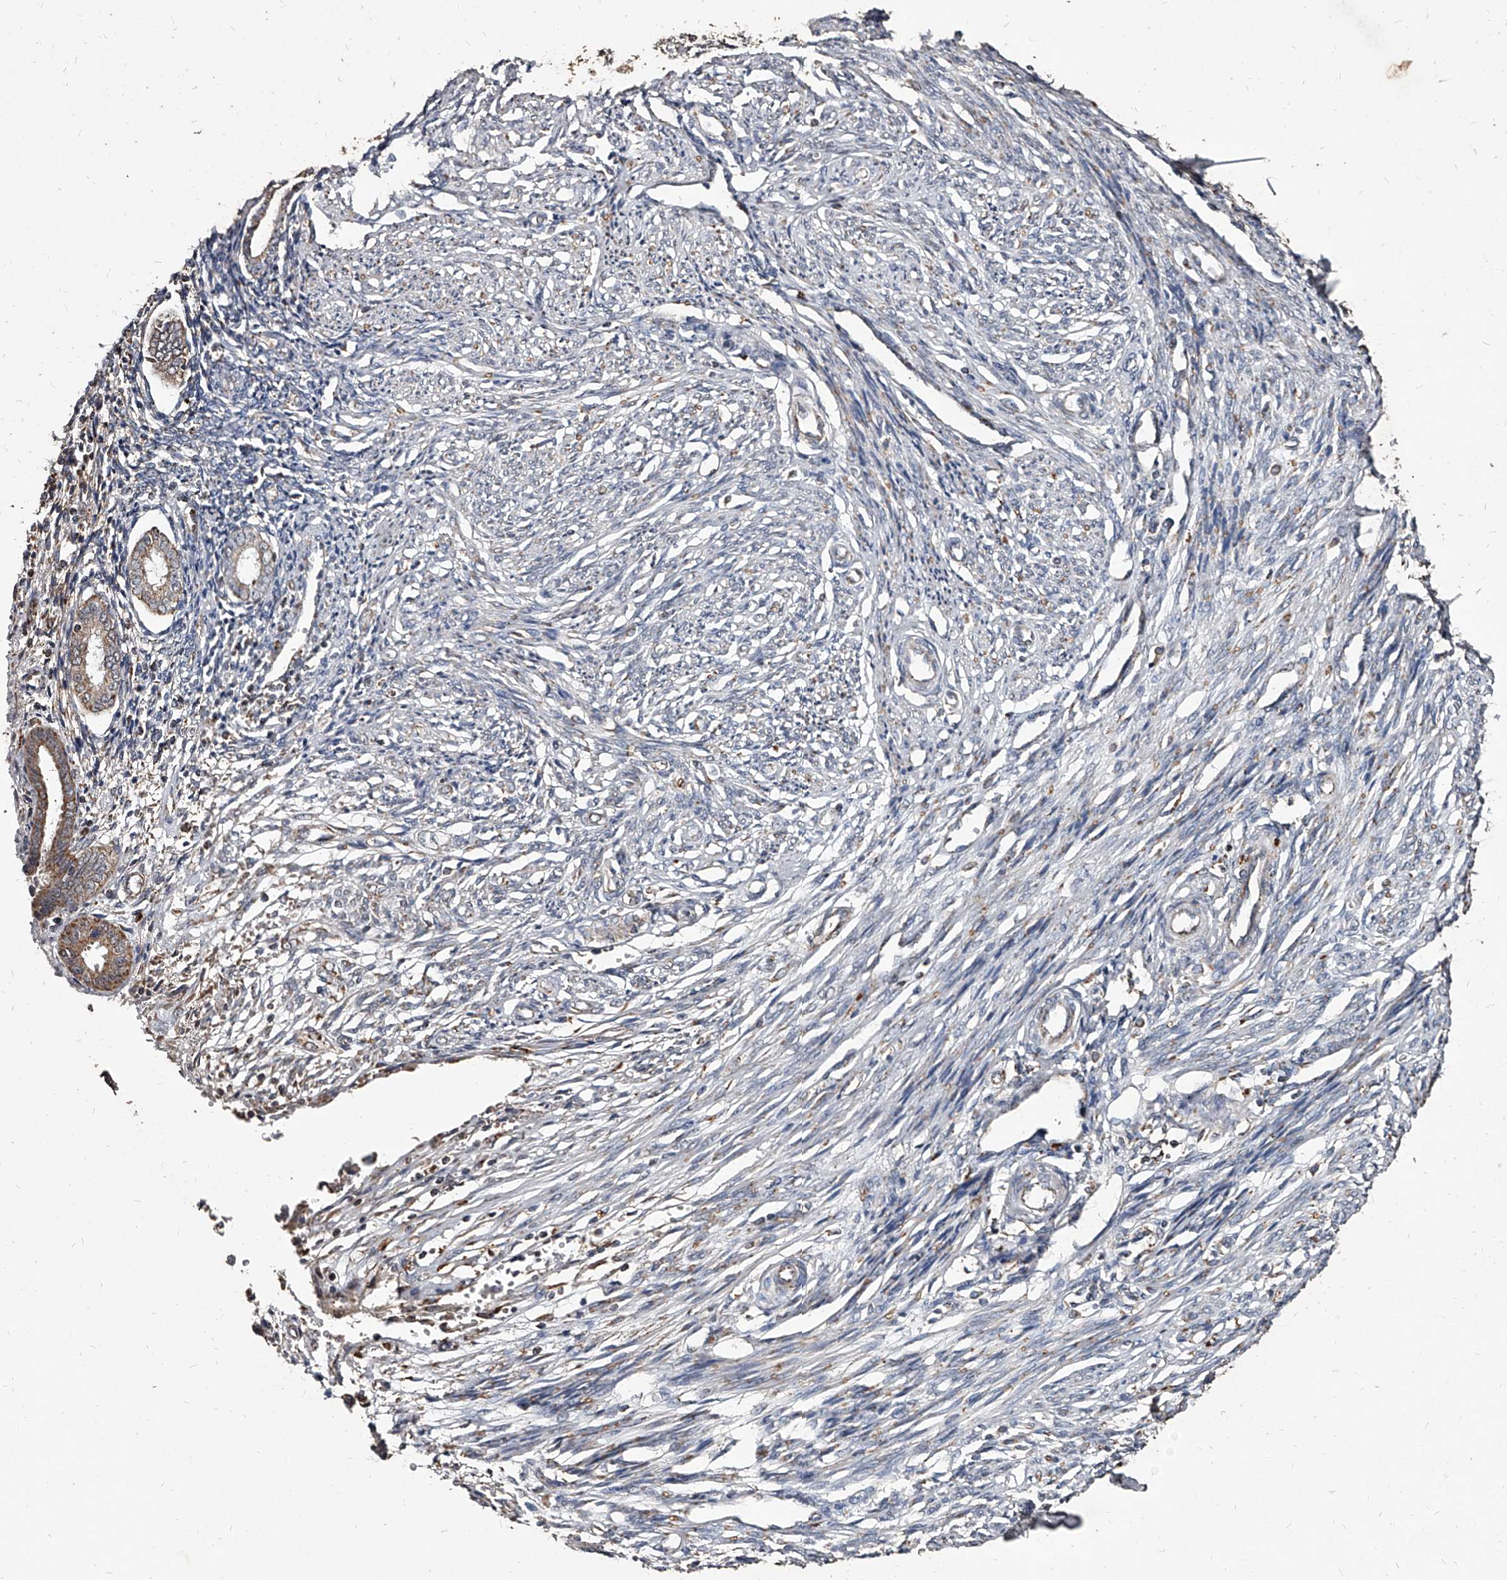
{"staining": {"intensity": "negative", "quantity": "none", "location": "none"}, "tissue": "endometrium", "cell_type": "Cells in endometrial stroma", "image_type": "normal", "snomed": [{"axis": "morphology", "description": "Normal tissue, NOS"}, {"axis": "topography", "description": "Endometrium"}], "caption": "Immunohistochemistry photomicrograph of unremarkable human endometrium stained for a protein (brown), which shows no positivity in cells in endometrial stroma.", "gene": "GPR183", "patient": {"sex": "female", "age": 56}}